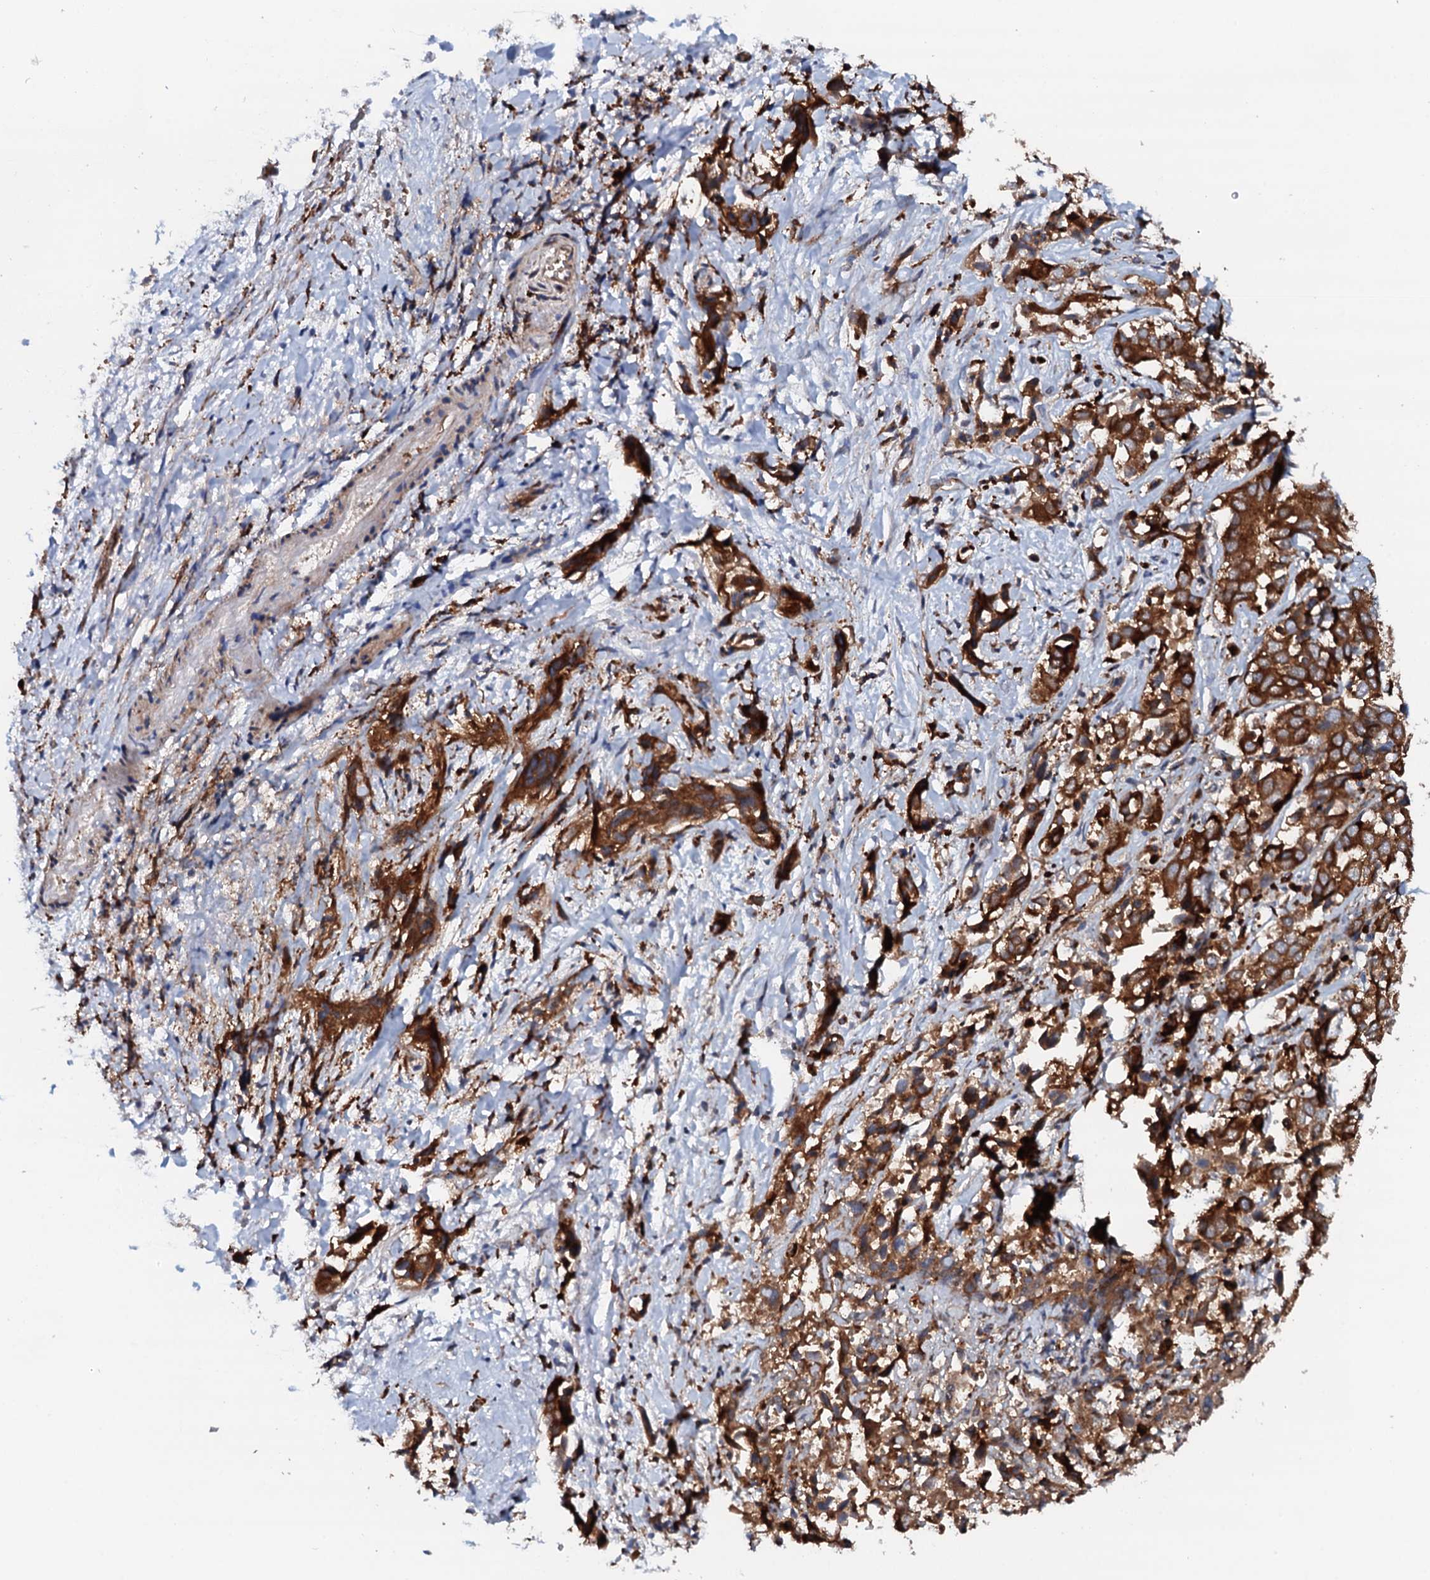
{"staining": {"intensity": "strong", "quantity": ">75%", "location": "cytoplasmic/membranous"}, "tissue": "liver cancer", "cell_type": "Tumor cells", "image_type": "cancer", "snomed": [{"axis": "morphology", "description": "Cholangiocarcinoma"}, {"axis": "topography", "description": "Liver"}], "caption": "Human liver cancer stained for a protein (brown) displays strong cytoplasmic/membranous positive expression in approximately >75% of tumor cells.", "gene": "VAMP8", "patient": {"sex": "female", "age": 52}}